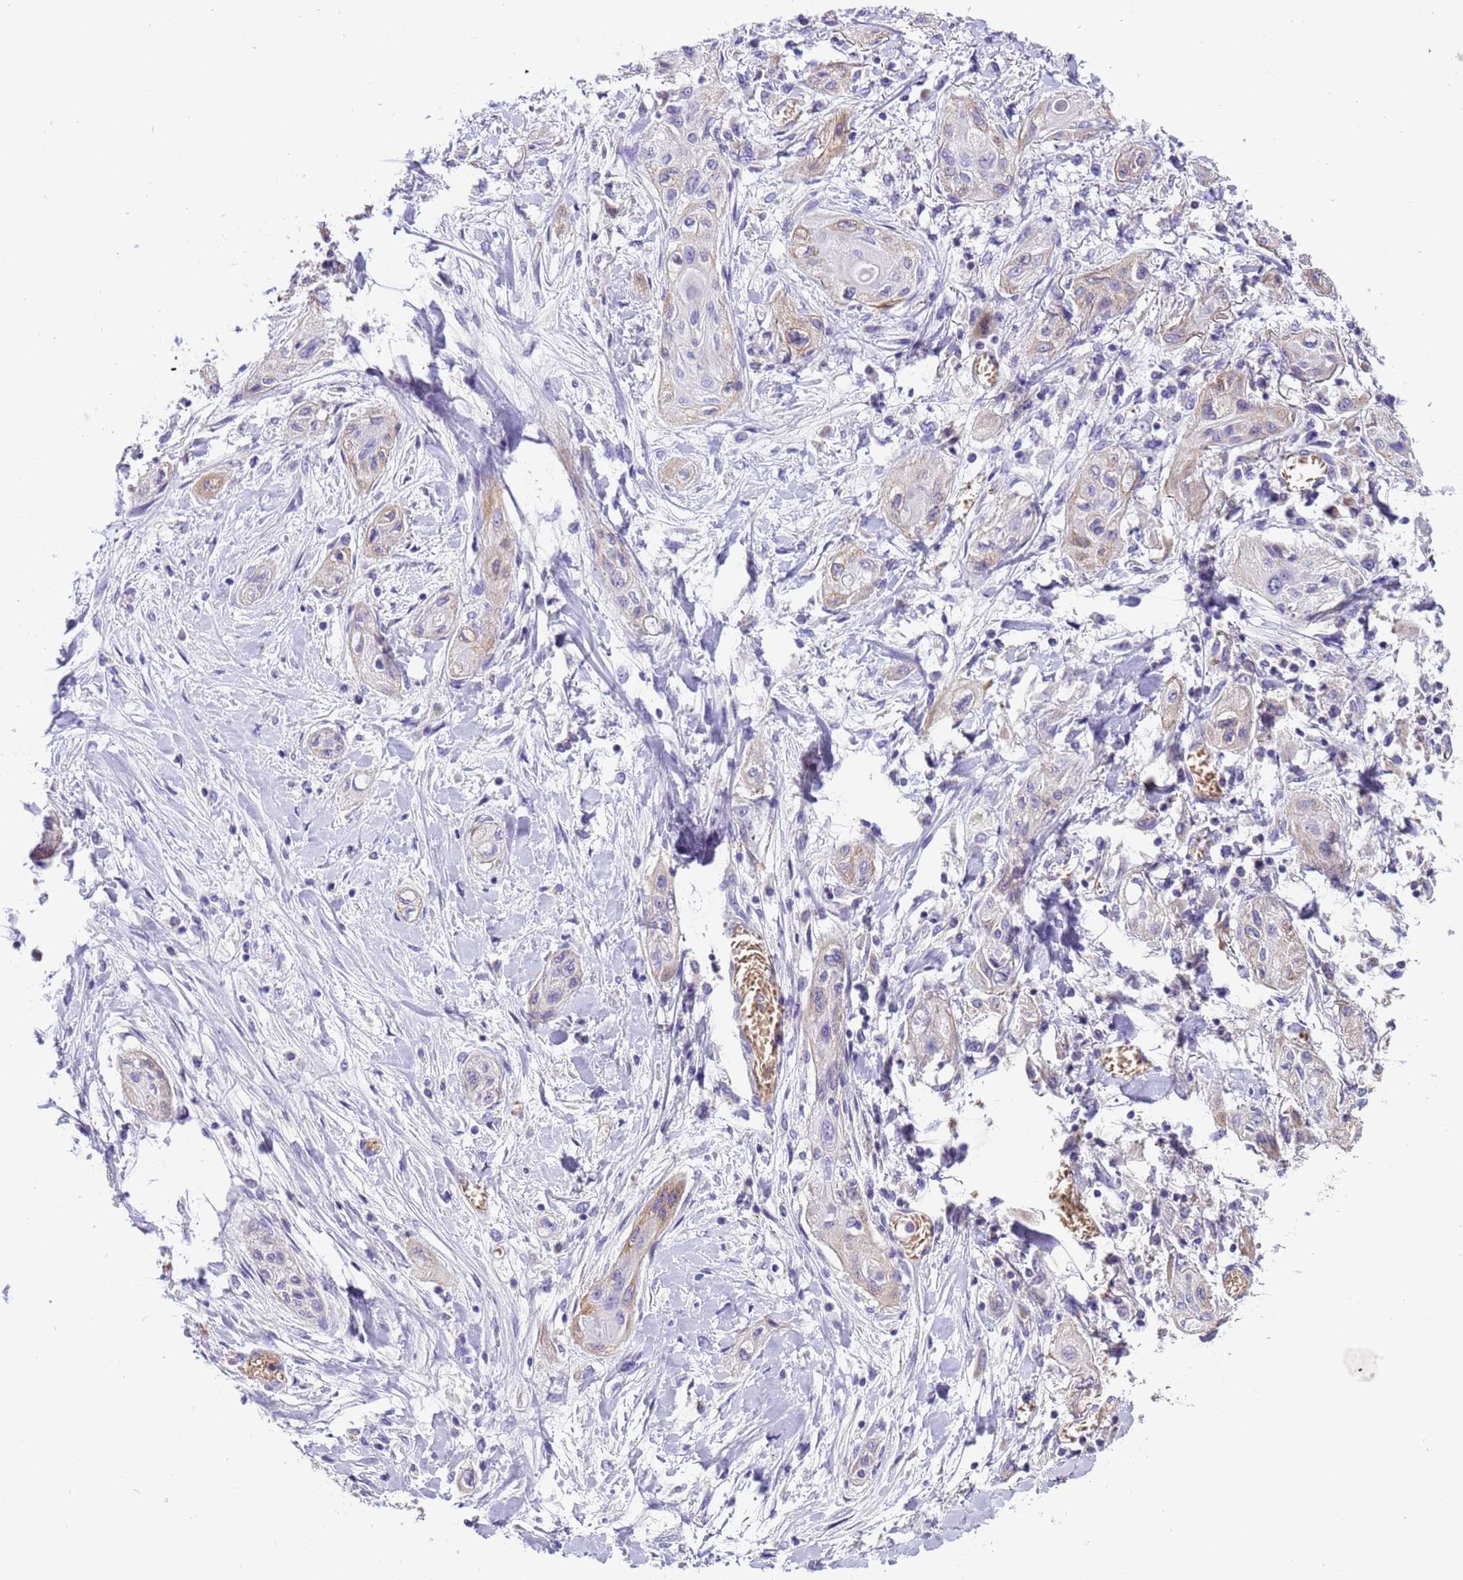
{"staining": {"intensity": "negative", "quantity": "none", "location": "none"}, "tissue": "lung cancer", "cell_type": "Tumor cells", "image_type": "cancer", "snomed": [{"axis": "morphology", "description": "Squamous cell carcinoma, NOS"}, {"axis": "topography", "description": "Lung"}], "caption": "This is an immunohistochemistry (IHC) photomicrograph of lung cancer (squamous cell carcinoma). There is no expression in tumor cells.", "gene": "PIEZO2", "patient": {"sex": "female", "age": 47}}